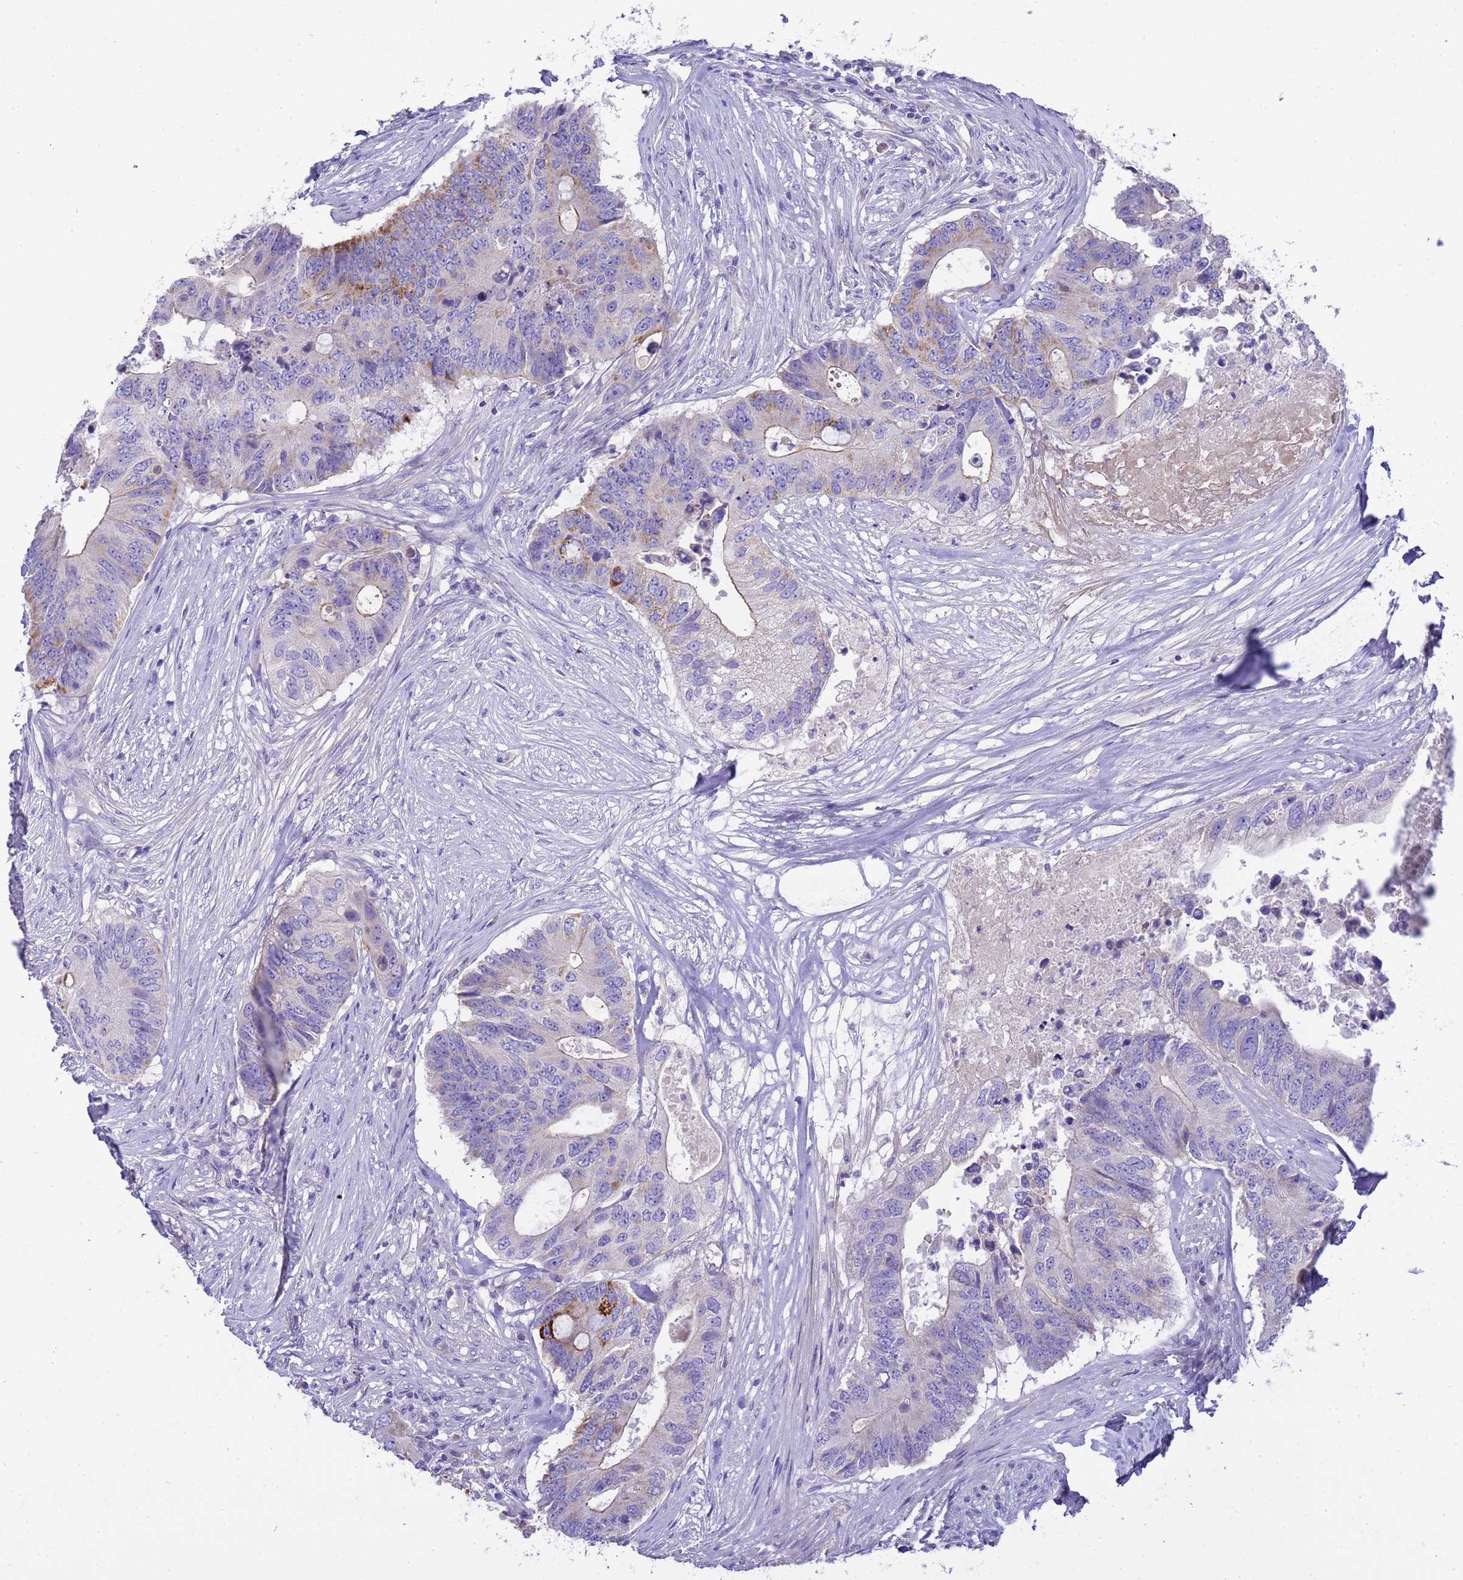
{"staining": {"intensity": "moderate", "quantity": "<25%", "location": "cytoplasmic/membranous"}, "tissue": "colorectal cancer", "cell_type": "Tumor cells", "image_type": "cancer", "snomed": [{"axis": "morphology", "description": "Adenocarcinoma, NOS"}, {"axis": "topography", "description": "Colon"}], "caption": "Colorectal adenocarcinoma stained with DAB immunohistochemistry exhibits low levels of moderate cytoplasmic/membranous positivity in about <25% of tumor cells.", "gene": "RIPPLY2", "patient": {"sex": "male", "age": 71}}